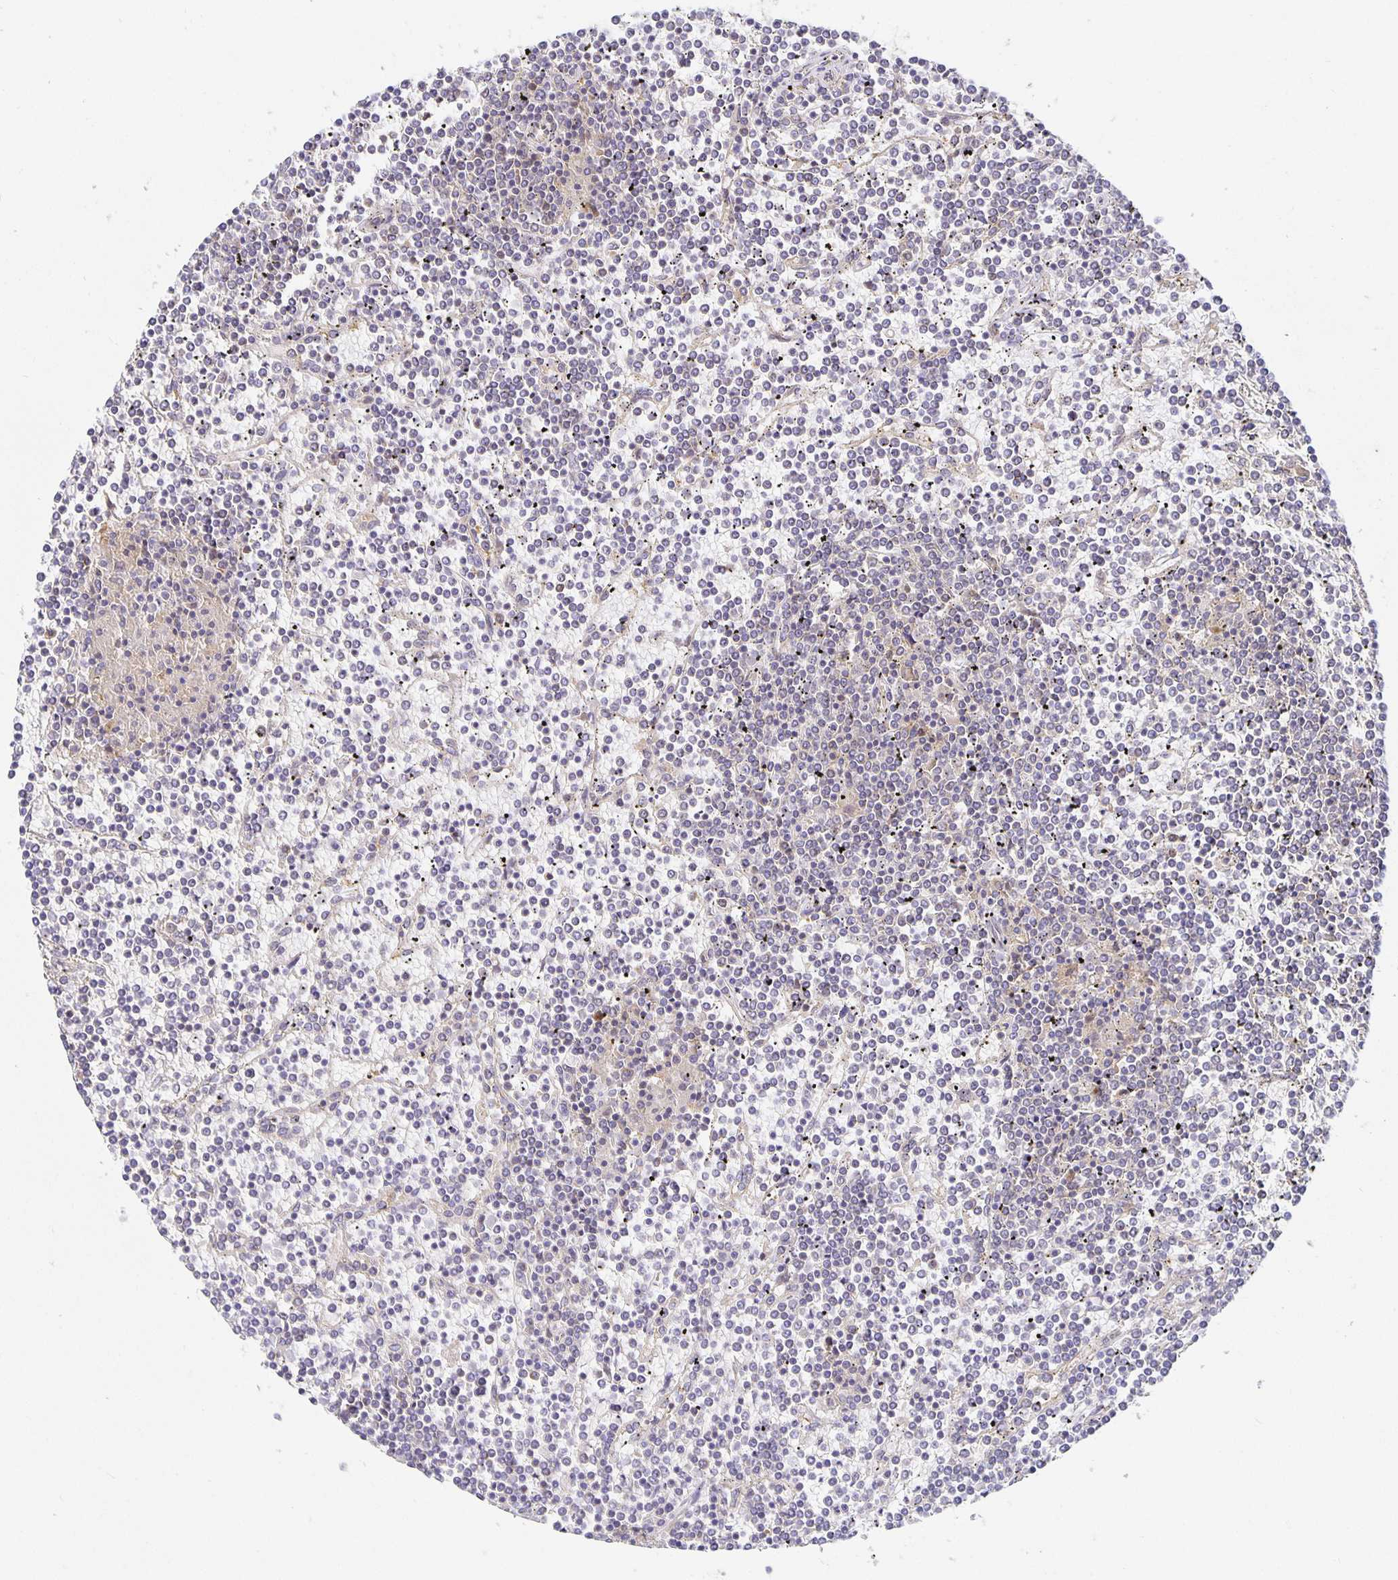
{"staining": {"intensity": "negative", "quantity": "none", "location": "none"}, "tissue": "lymphoma", "cell_type": "Tumor cells", "image_type": "cancer", "snomed": [{"axis": "morphology", "description": "Malignant lymphoma, non-Hodgkin's type, Low grade"}, {"axis": "topography", "description": "Spleen"}], "caption": "DAB (3,3'-diaminobenzidine) immunohistochemical staining of human malignant lymphoma, non-Hodgkin's type (low-grade) shows no significant expression in tumor cells.", "gene": "USO1", "patient": {"sex": "female", "age": 19}}